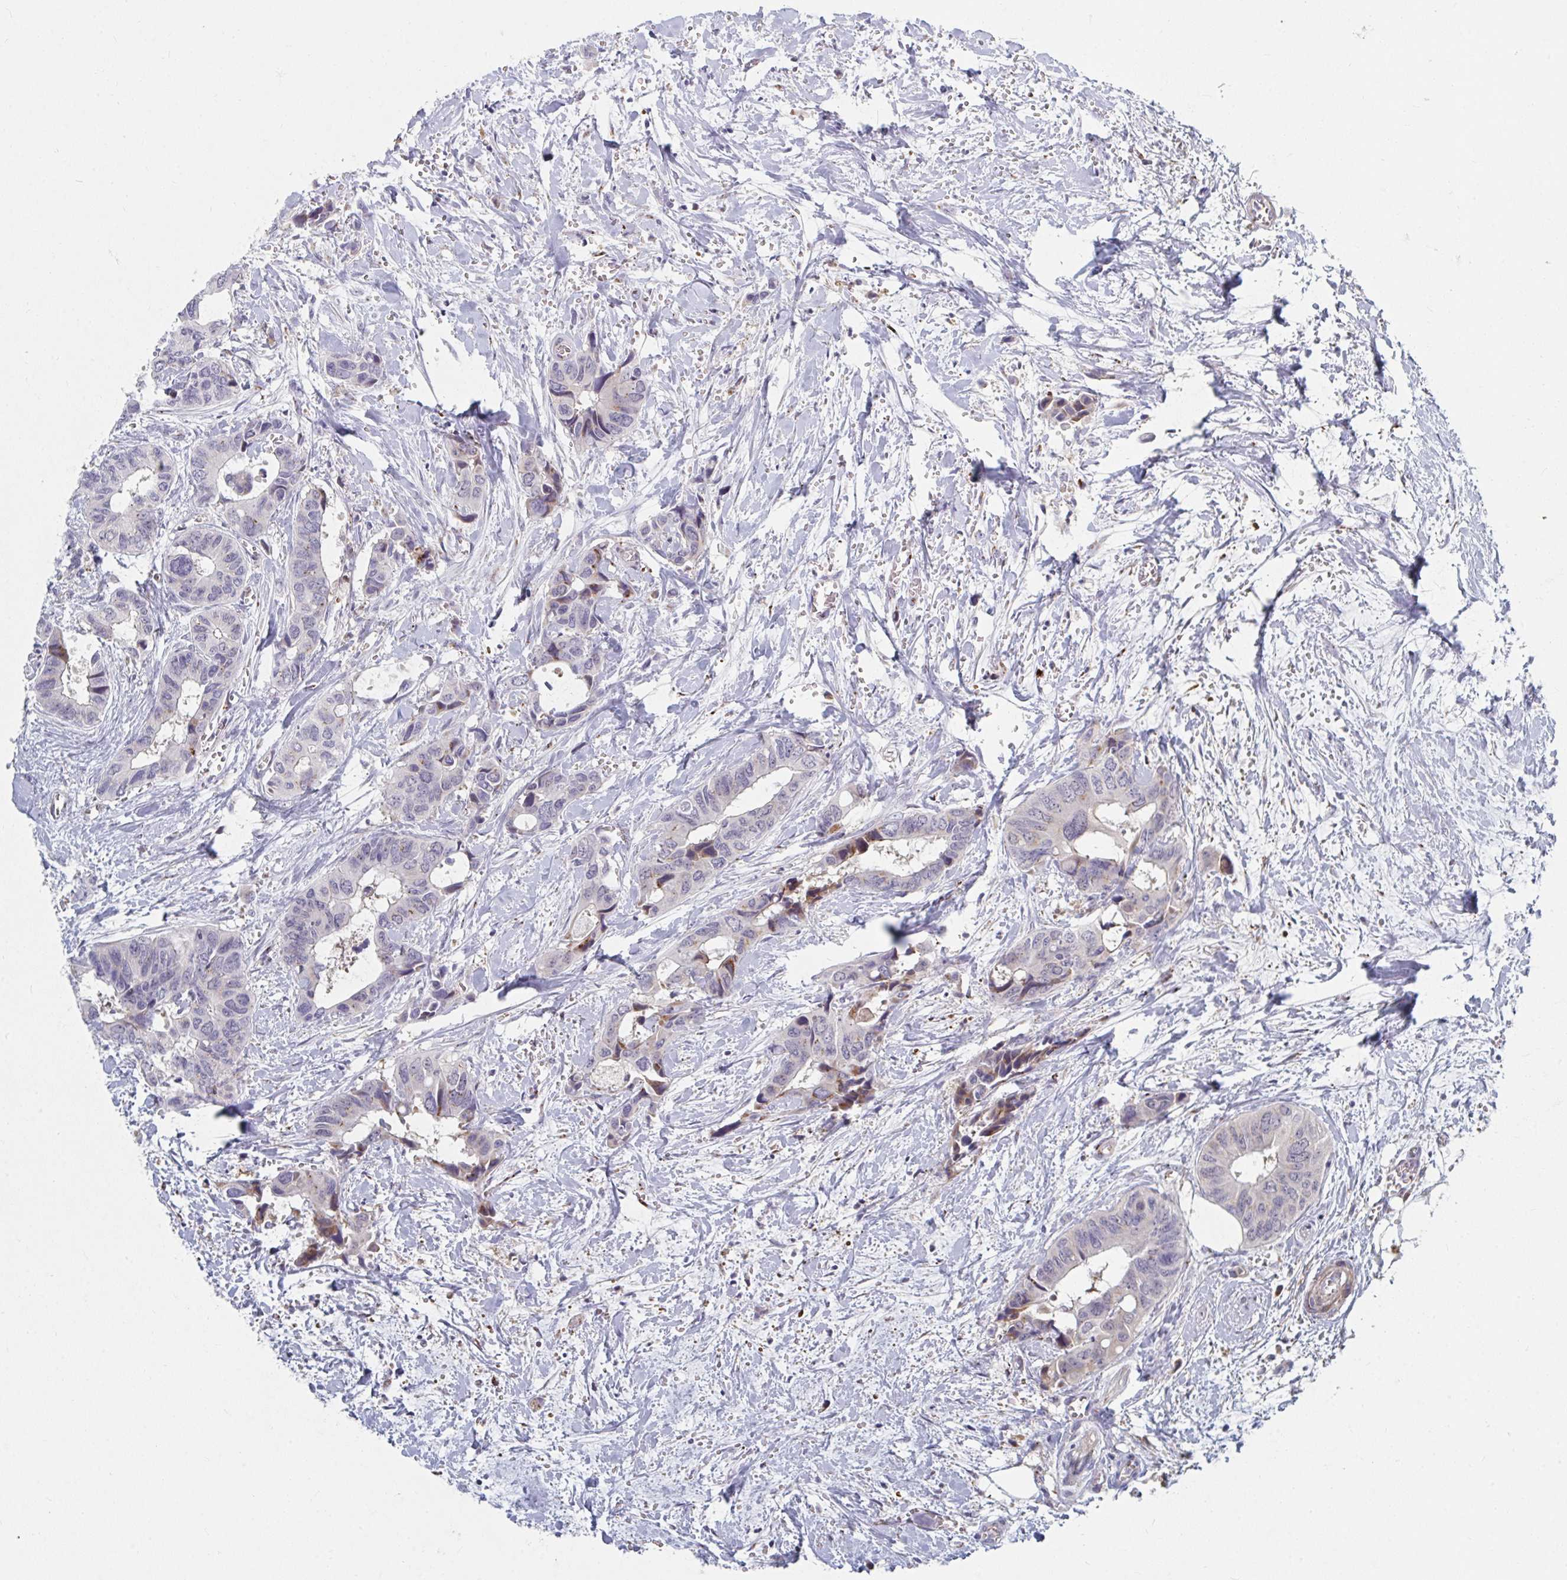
{"staining": {"intensity": "negative", "quantity": "none", "location": "none"}, "tissue": "colorectal cancer", "cell_type": "Tumor cells", "image_type": "cancer", "snomed": [{"axis": "morphology", "description": "Adenocarcinoma, NOS"}, {"axis": "topography", "description": "Rectum"}], "caption": "Immunohistochemical staining of human adenocarcinoma (colorectal) displays no significant expression in tumor cells. Brightfield microscopy of IHC stained with DAB (3,3'-diaminobenzidine) (brown) and hematoxylin (blue), captured at high magnification.", "gene": "PSMG1", "patient": {"sex": "male", "age": 76}}